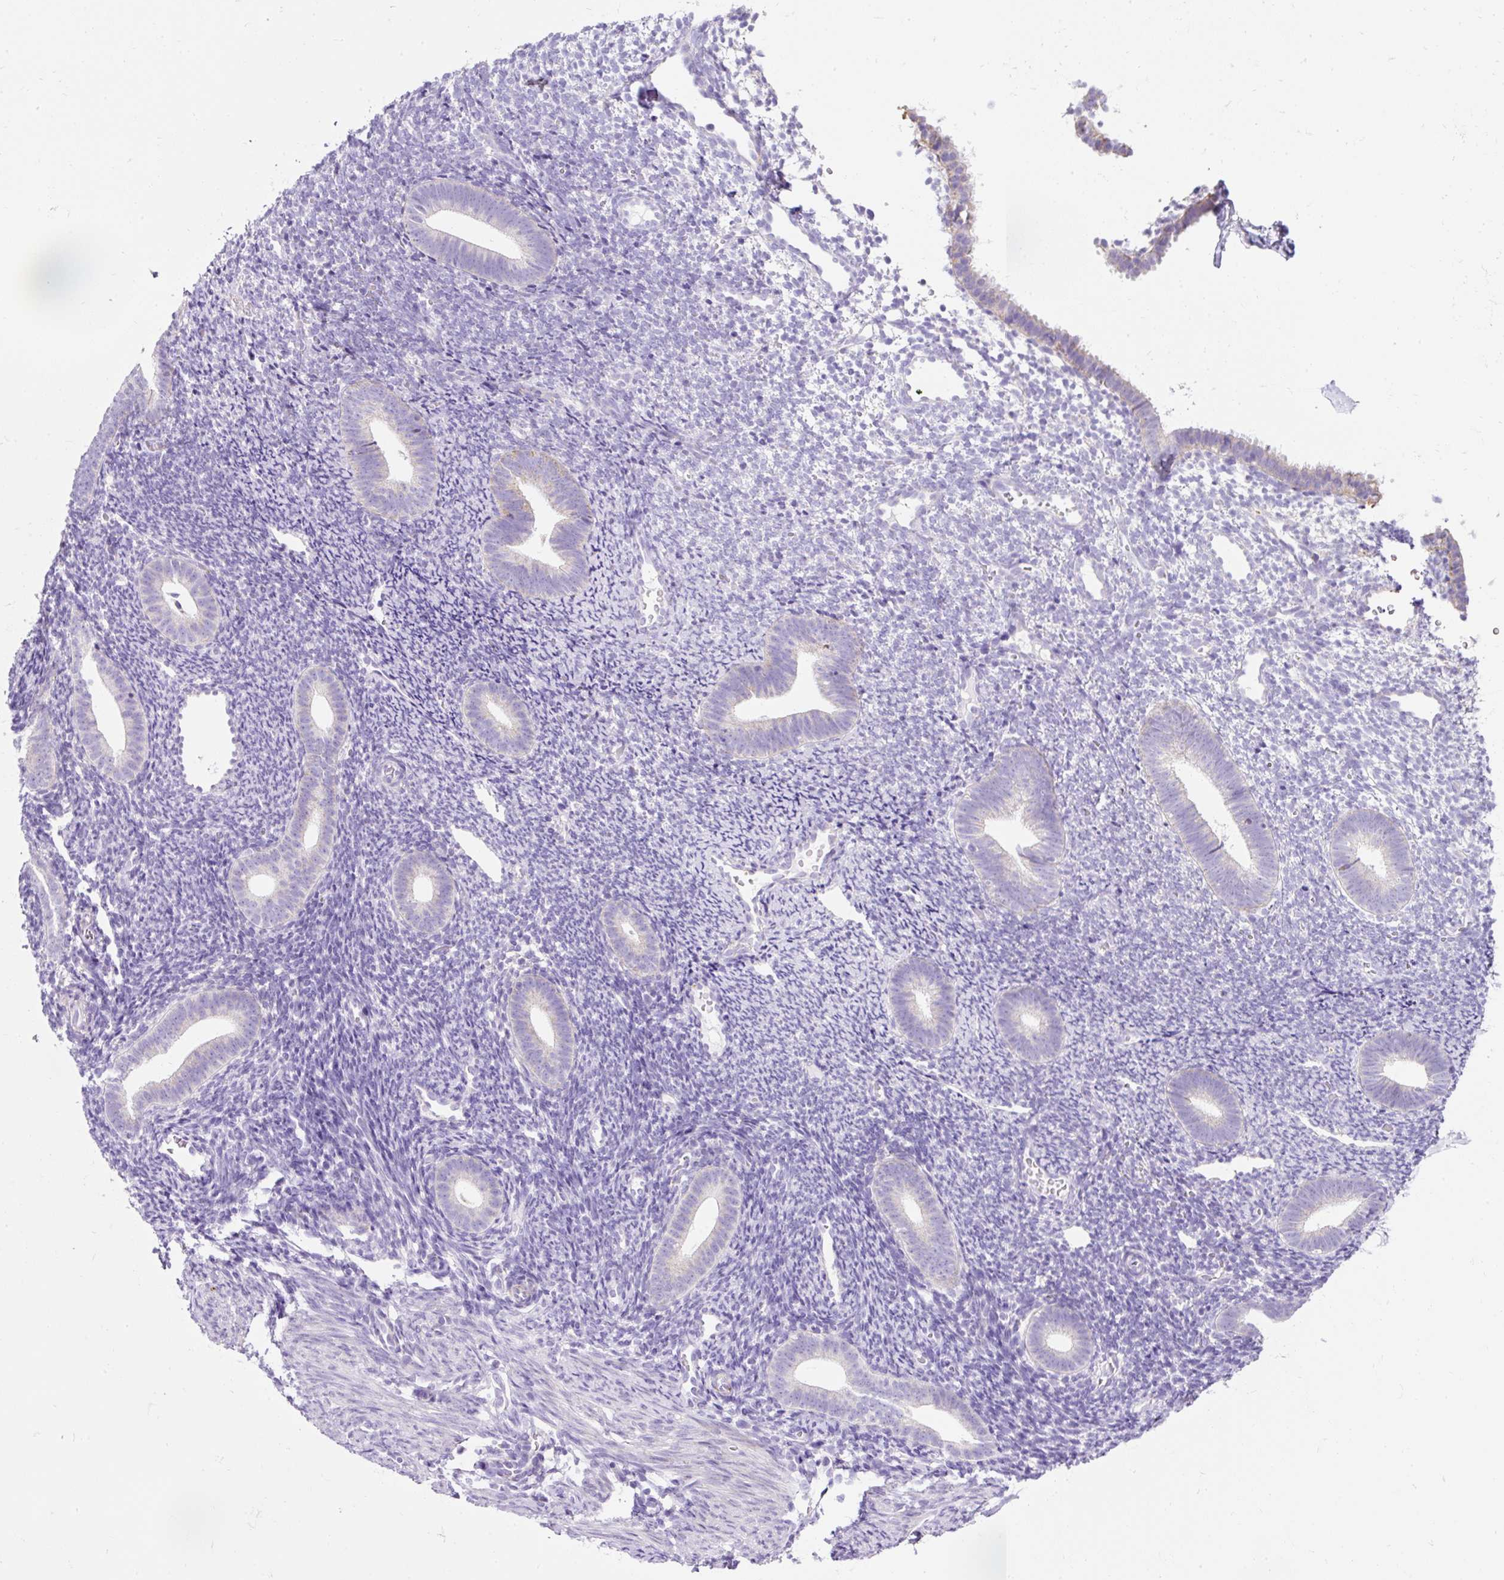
{"staining": {"intensity": "negative", "quantity": "none", "location": "none"}, "tissue": "endometrium", "cell_type": "Cells in endometrial stroma", "image_type": "normal", "snomed": [{"axis": "morphology", "description": "Normal tissue, NOS"}, {"axis": "topography", "description": "Endometrium"}], "caption": "The histopathology image shows no significant expression in cells in endometrial stroma of endometrium.", "gene": "PLPP2", "patient": {"sex": "female", "age": 39}}